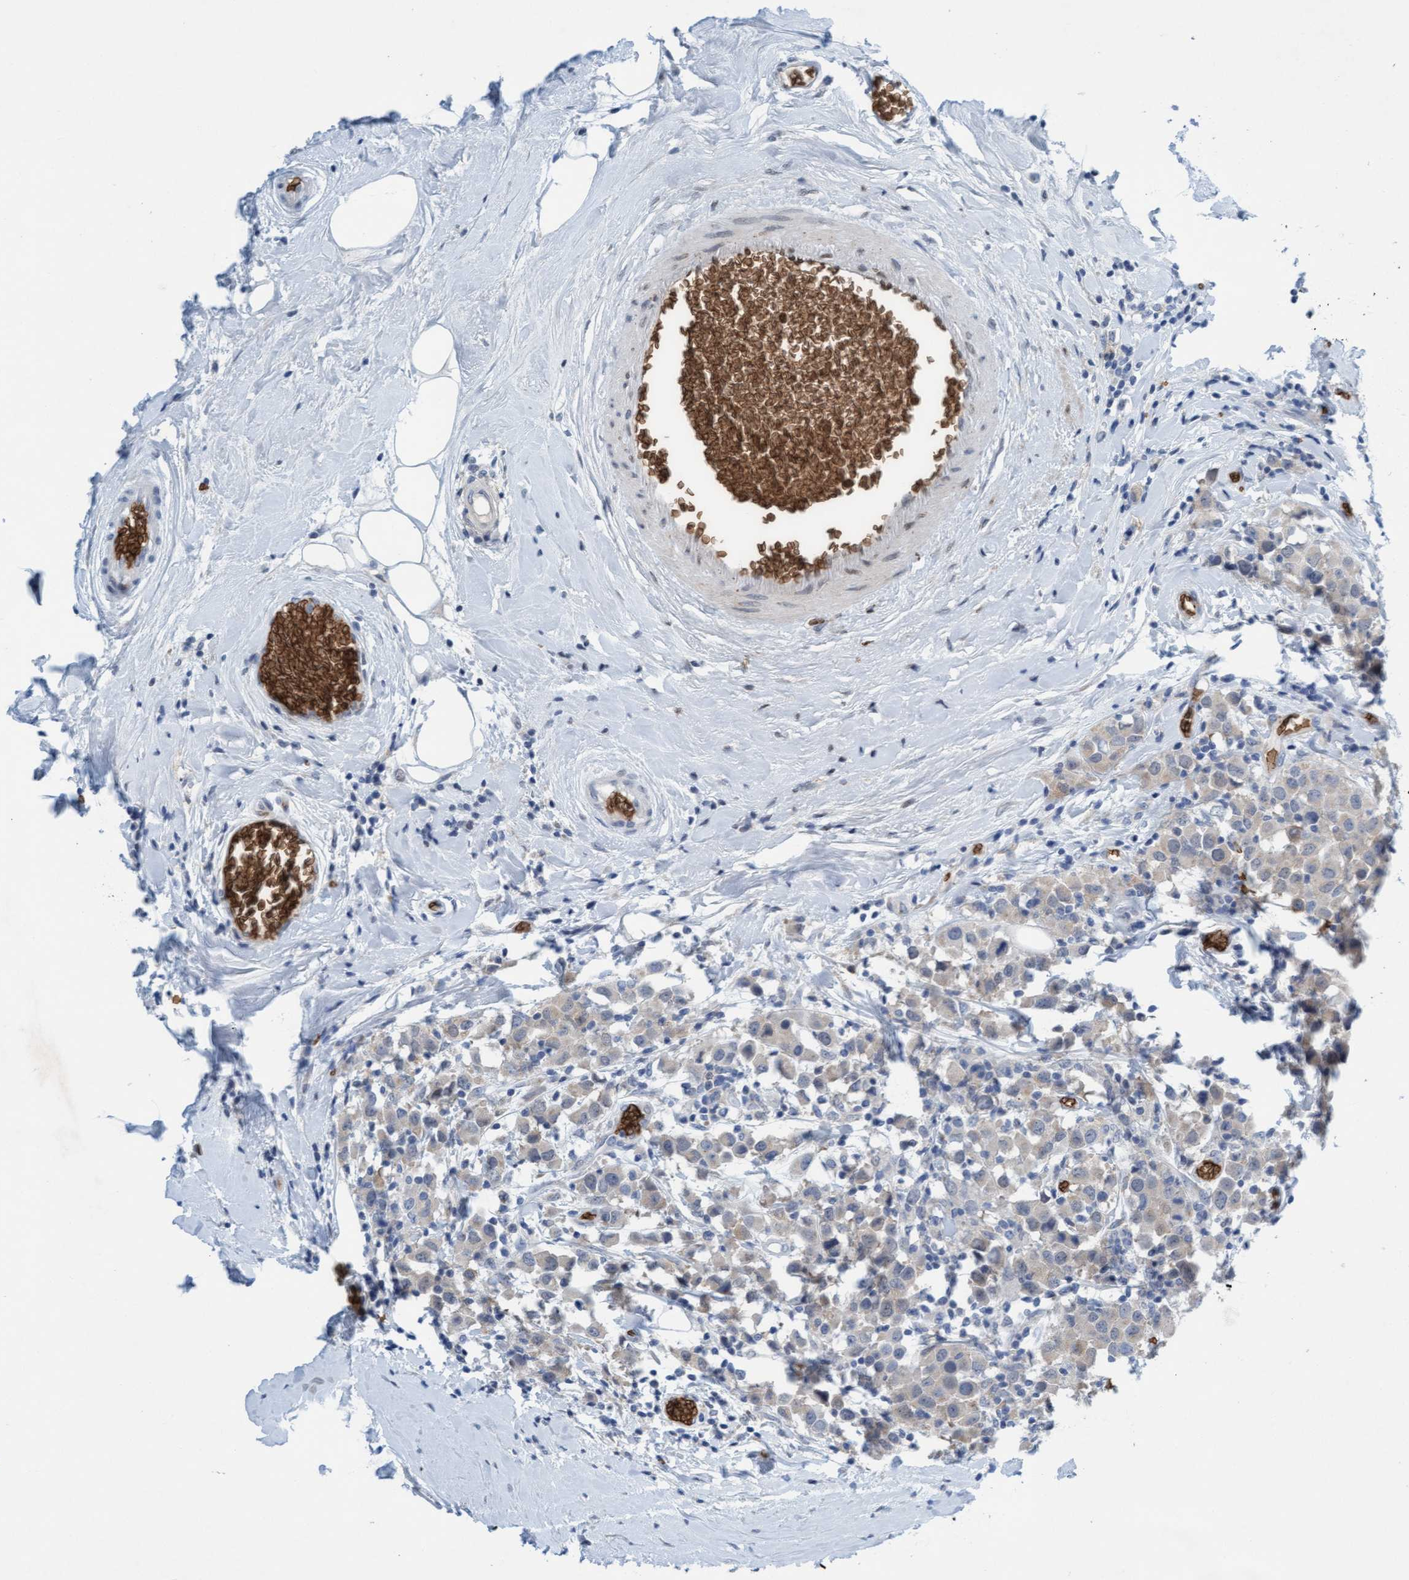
{"staining": {"intensity": "weak", "quantity": ">75%", "location": "cytoplasmic/membranous"}, "tissue": "breast cancer", "cell_type": "Tumor cells", "image_type": "cancer", "snomed": [{"axis": "morphology", "description": "Duct carcinoma"}, {"axis": "topography", "description": "Breast"}], "caption": "Protein expression analysis of breast cancer (infiltrating ductal carcinoma) reveals weak cytoplasmic/membranous positivity in about >75% of tumor cells. Ihc stains the protein of interest in brown and the nuclei are stained blue.", "gene": "SPEM2", "patient": {"sex": "female", "age": 61}}